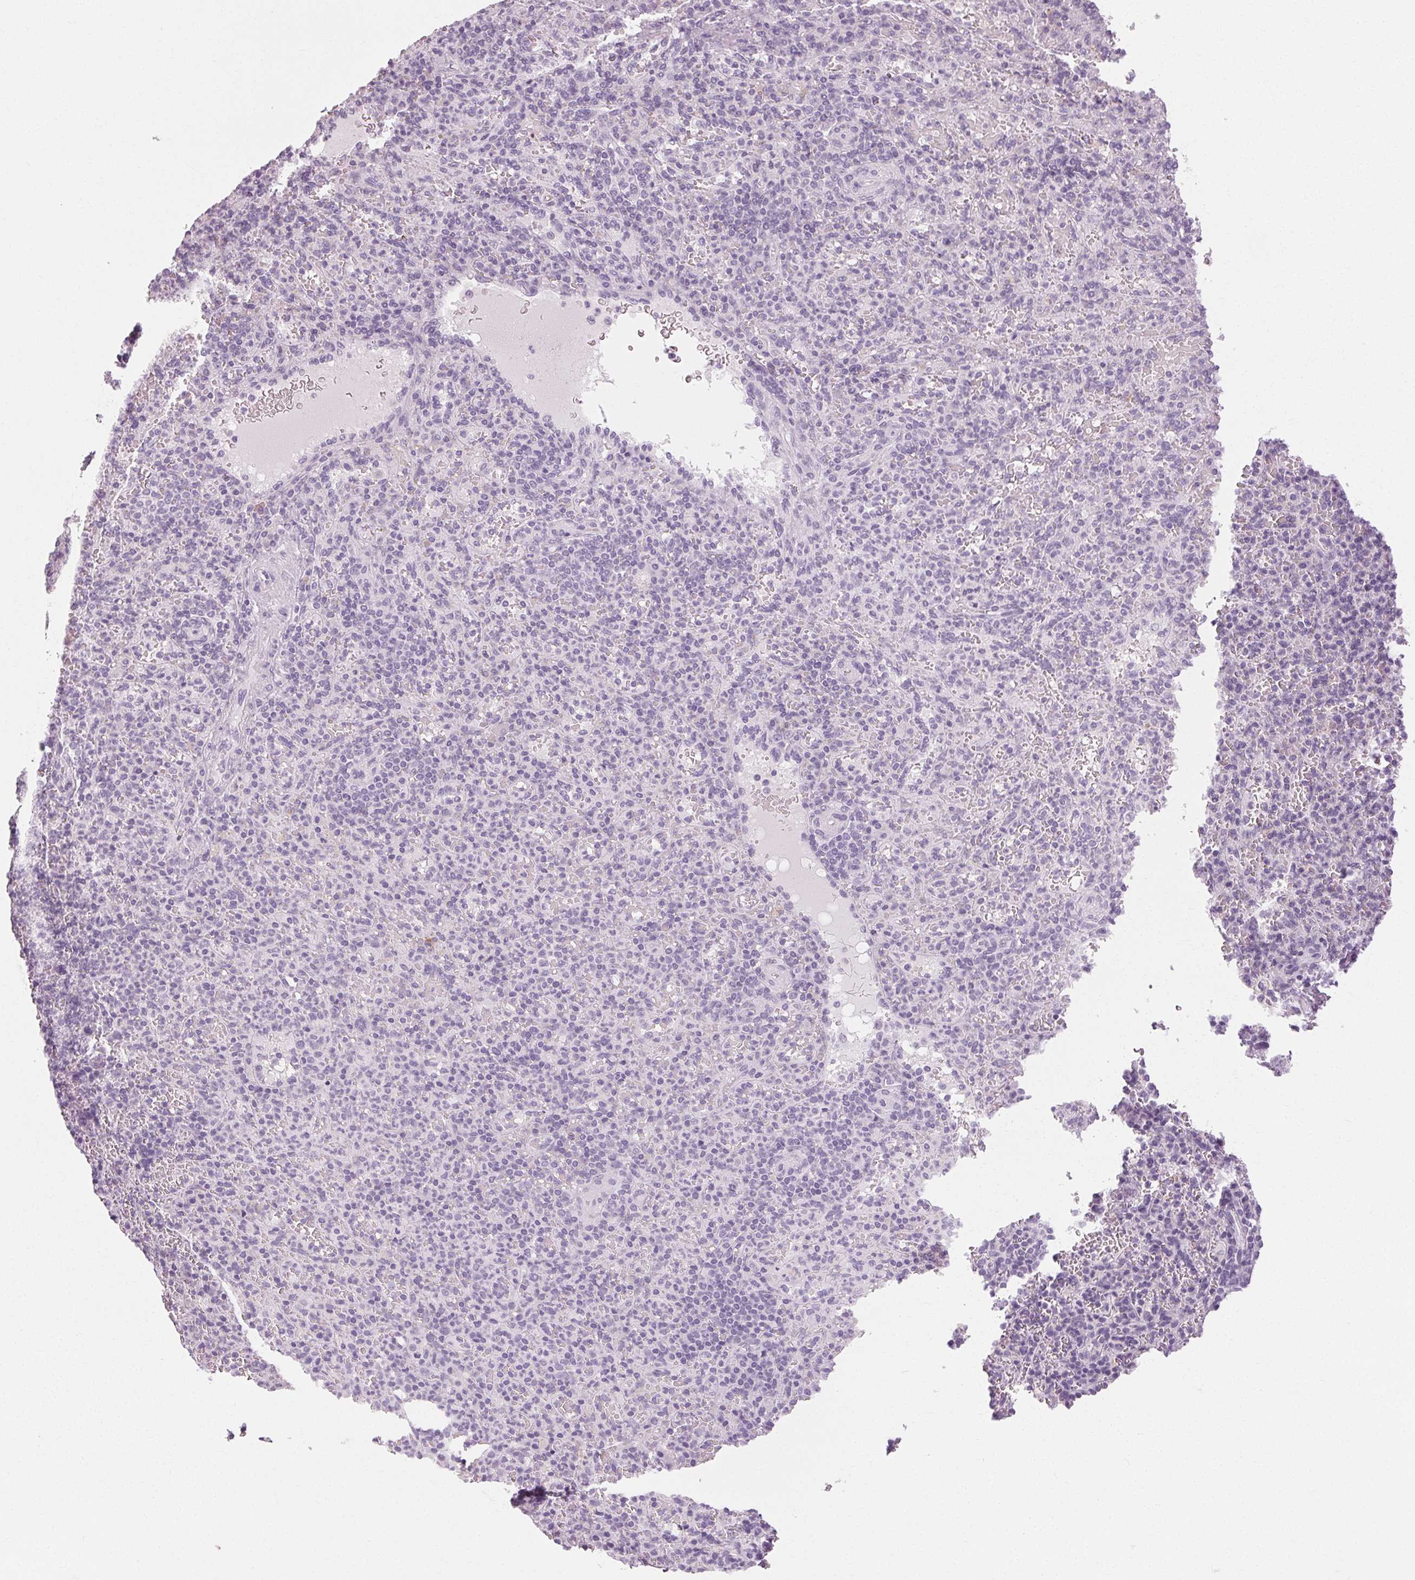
{"staining": {"intensity": "negative", "quantity": "none", "location": "none"}, "tissue": "spleen", "cell_type": "Cells in red pulp", "image_type": "normal", "snomed": [{"axis": "morphology", "description": "Normal tissue, NOS"}, {"axis": "topography", "description": "Spleen"}], "caption": "This is an immunohistochemistry photomicrograph of unremarkable human spleen. There is no positivity in cells in red pulp.", "gene": "POMC", "patient": {"sex": "female", "age": 74}}